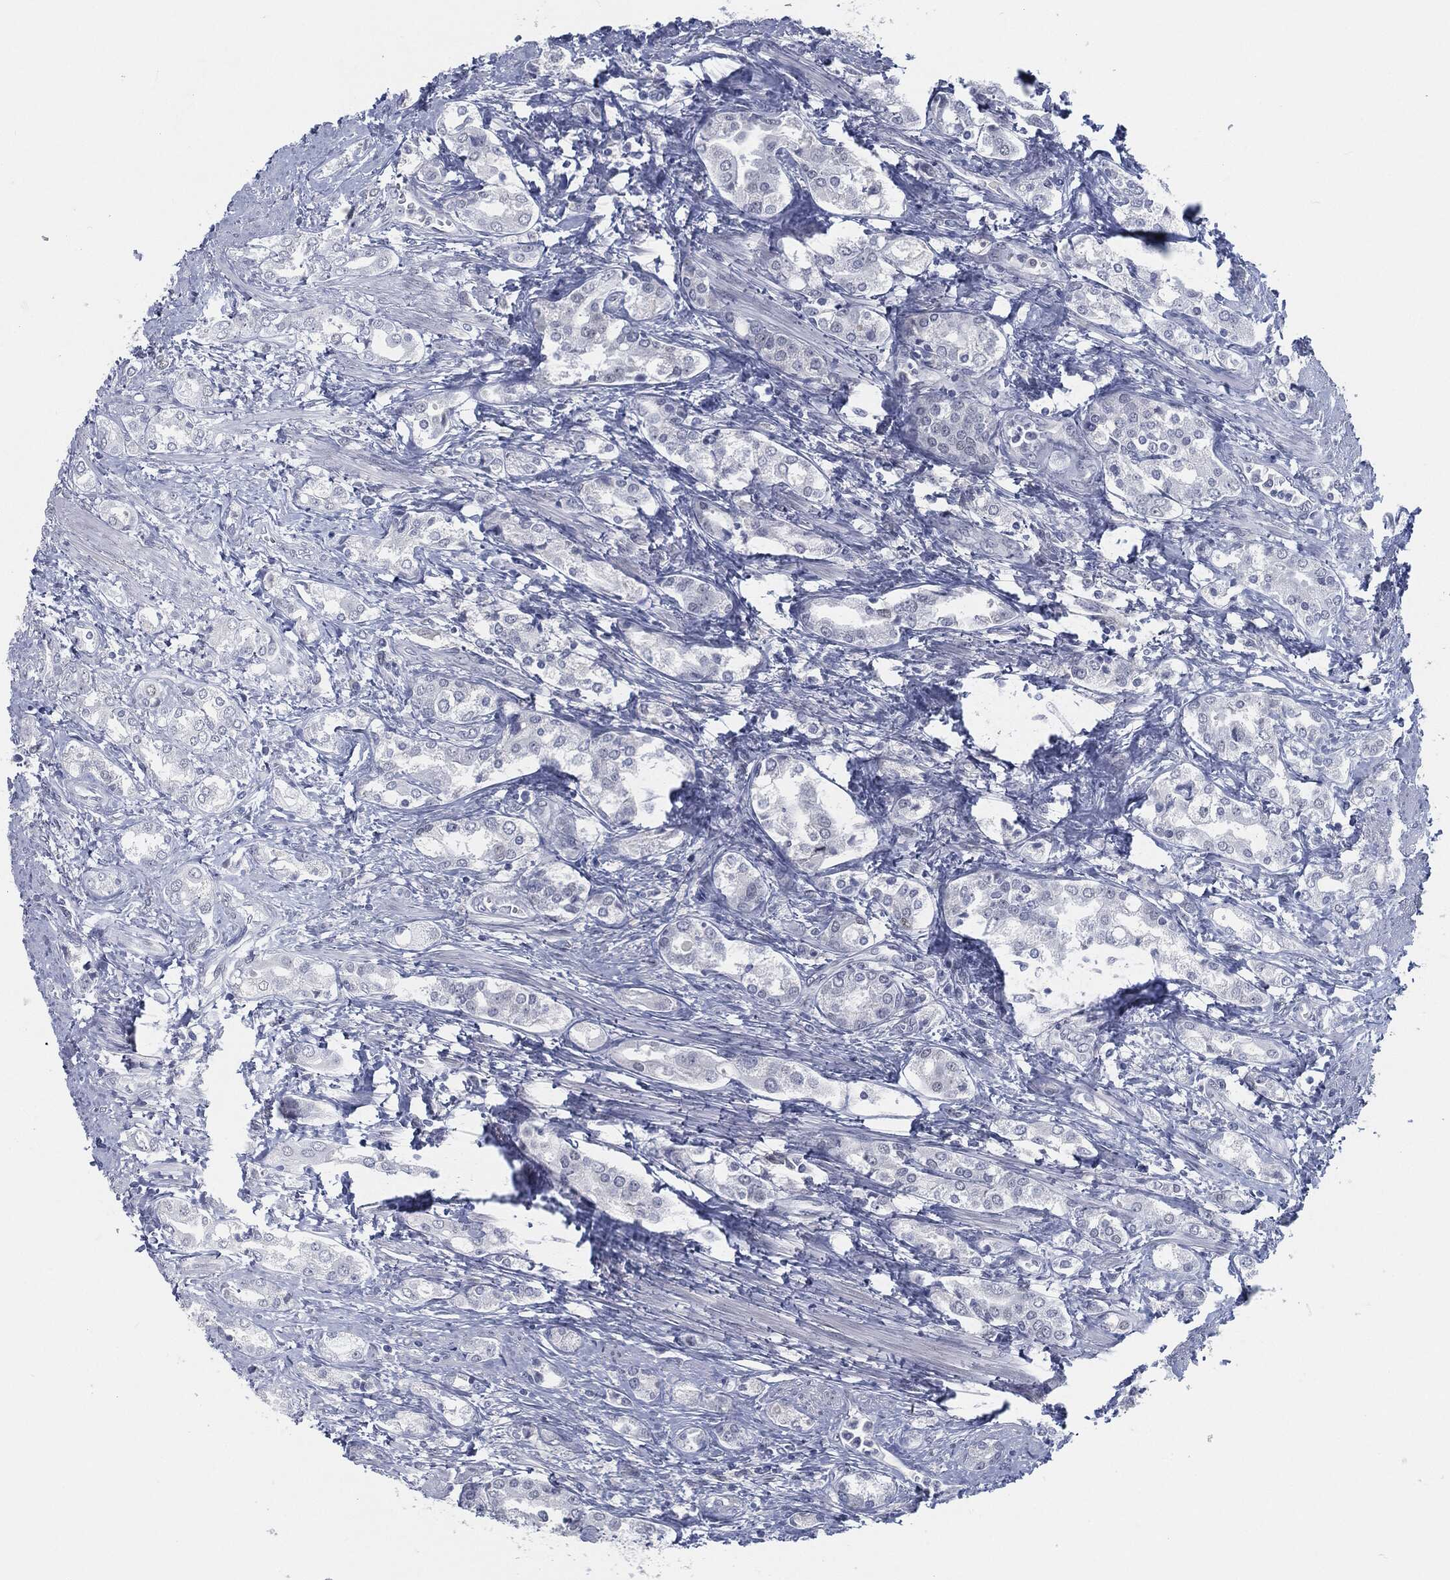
{"staining": {"intensity": "negative", "quantity": "none", "location": "none"}, "tissue": "prostate cancer", "cell_type": "Tumor cells", "image_type": "cancer", "snomed": [{"axis": "morphology", "description": "Adenocarcinoma, NOS"}, {"axis": "topography", "description": "Prostate and seminal vesicle, NOS"}, {"axis": "topography", "description": "Prostate"}], "caption": "The photomicrograph exhibits no staining of tumor cells in adenocarcinoma (prostate). (Brightfield microscopy of DAB immunohistochemistry (IHC) at high magnification).", "gene": "PROM1", "patient": {"sex": "male", "age": 62}}